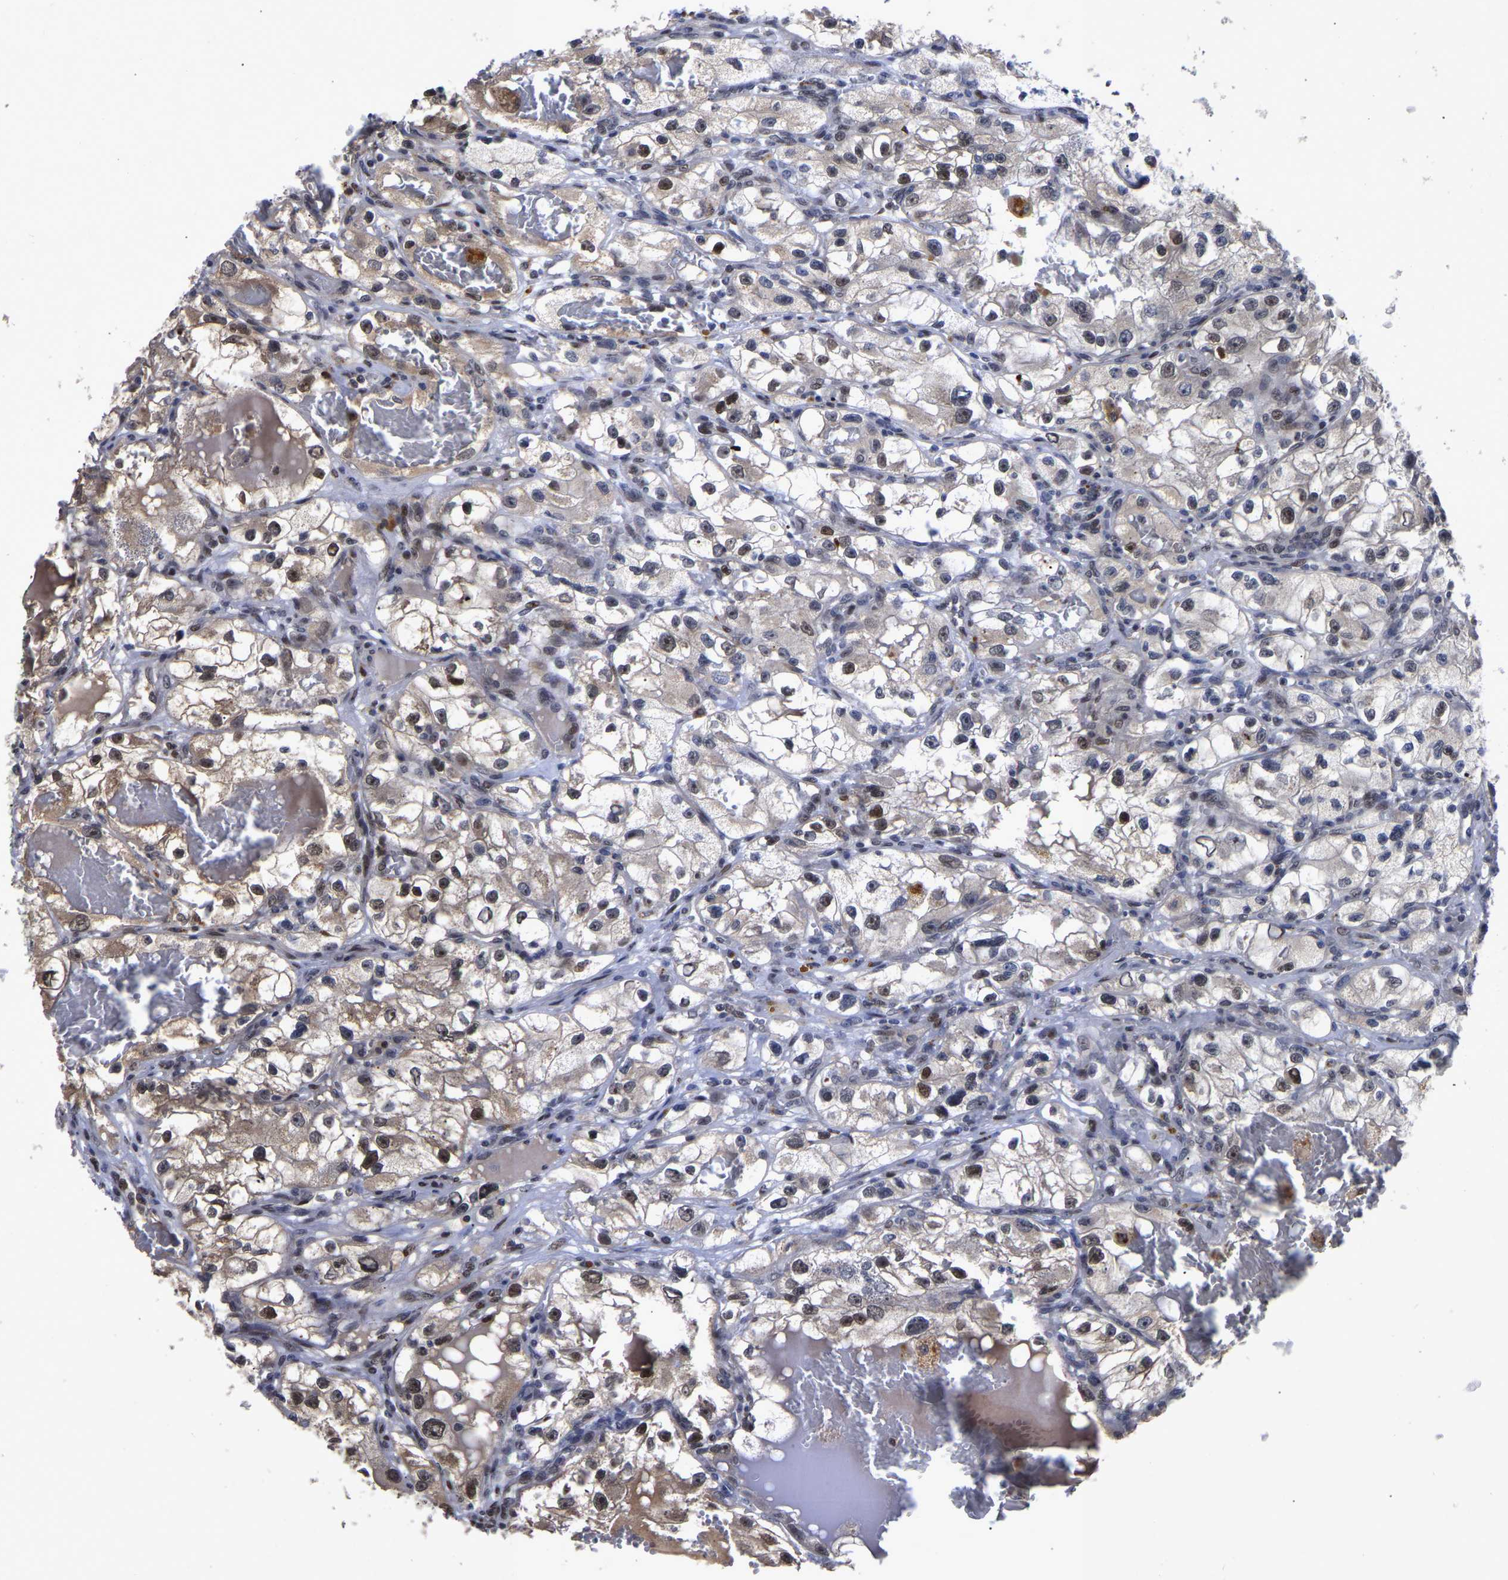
{"staining": {"intensity": "moderate", "quantity": "25%-75%", "location": "nuclear"}, "tissue": "renal cancer", "cell_type": "Tumor cells", "image_type": "cancer", "snomed": [{"axis": "morphology", "description": "Adenocarcinoma, NOS"}, {"axis": "topography", "description": "Kidney"}], "caption": "Tumor cells display moderate nuclear staining in approximately 25%-75% of cells in renal adenocarcinoma. Immunohistochemistry (ihc) stains the protein of interest in brown and the nuclei are stained blue.", "gene": "JUNB", "patient": {"sex": "female", "age": 57}}